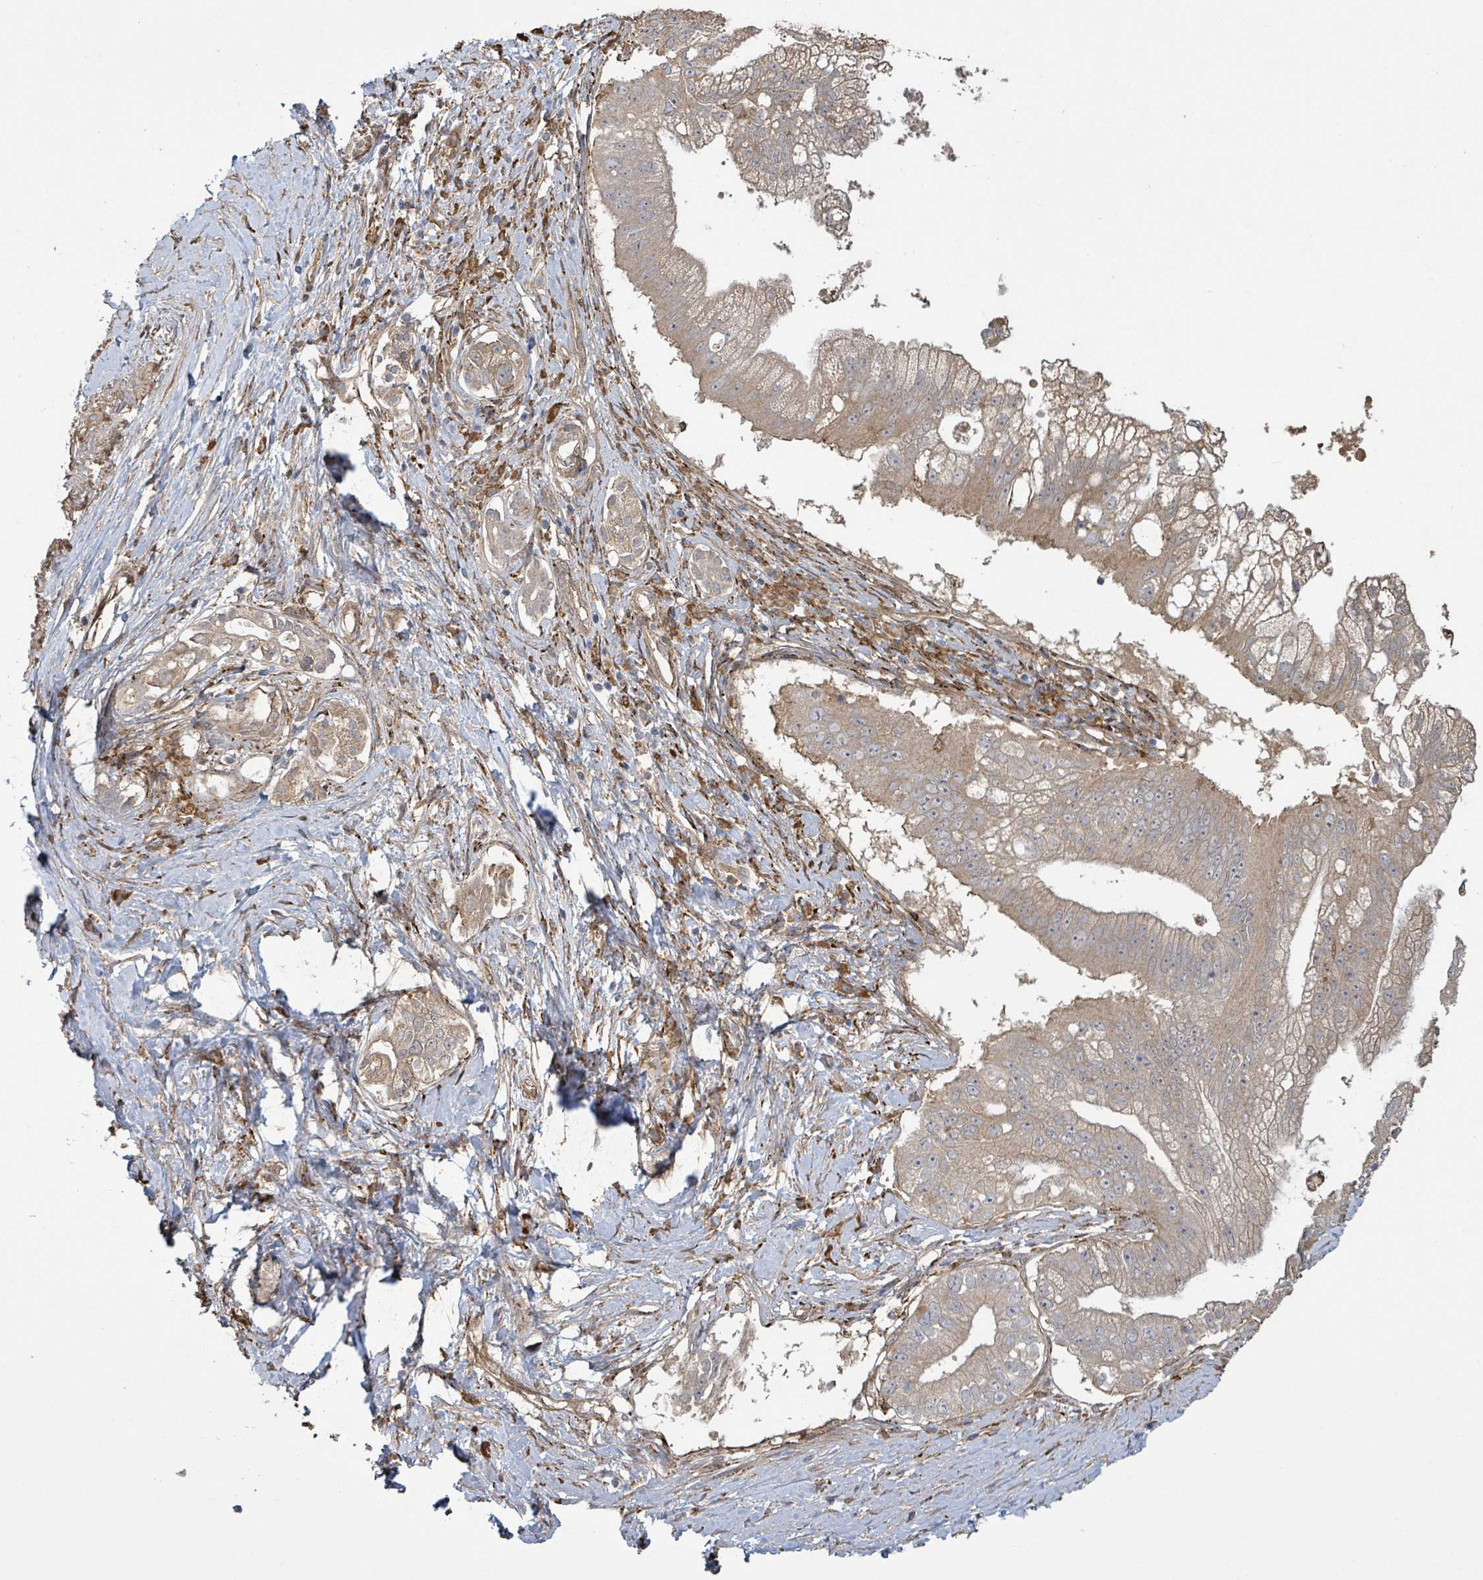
{"staining": {"intensity": "weak", "quantity": ">75%", "location": "cytoplasmic/membranous"}, "tissue": "pancreatic cancer", "cell_type": "Tumor cells", "image_type": "cancer", "snomed": [{"axis": "morphology", "description": "Adenocarcinoma, NOS"}, {"axis": "topography", "description": "Pancreas"}], "caption": "IHC image of pancreatic adenocarcinoma stained for a protein (brown), which exhibits low levels of weak cytoplasmic/membranous staining in approximately >75% of tumor cells.", "gene": "ARPIN", "patient": {"sex": "male", "age": 70}}